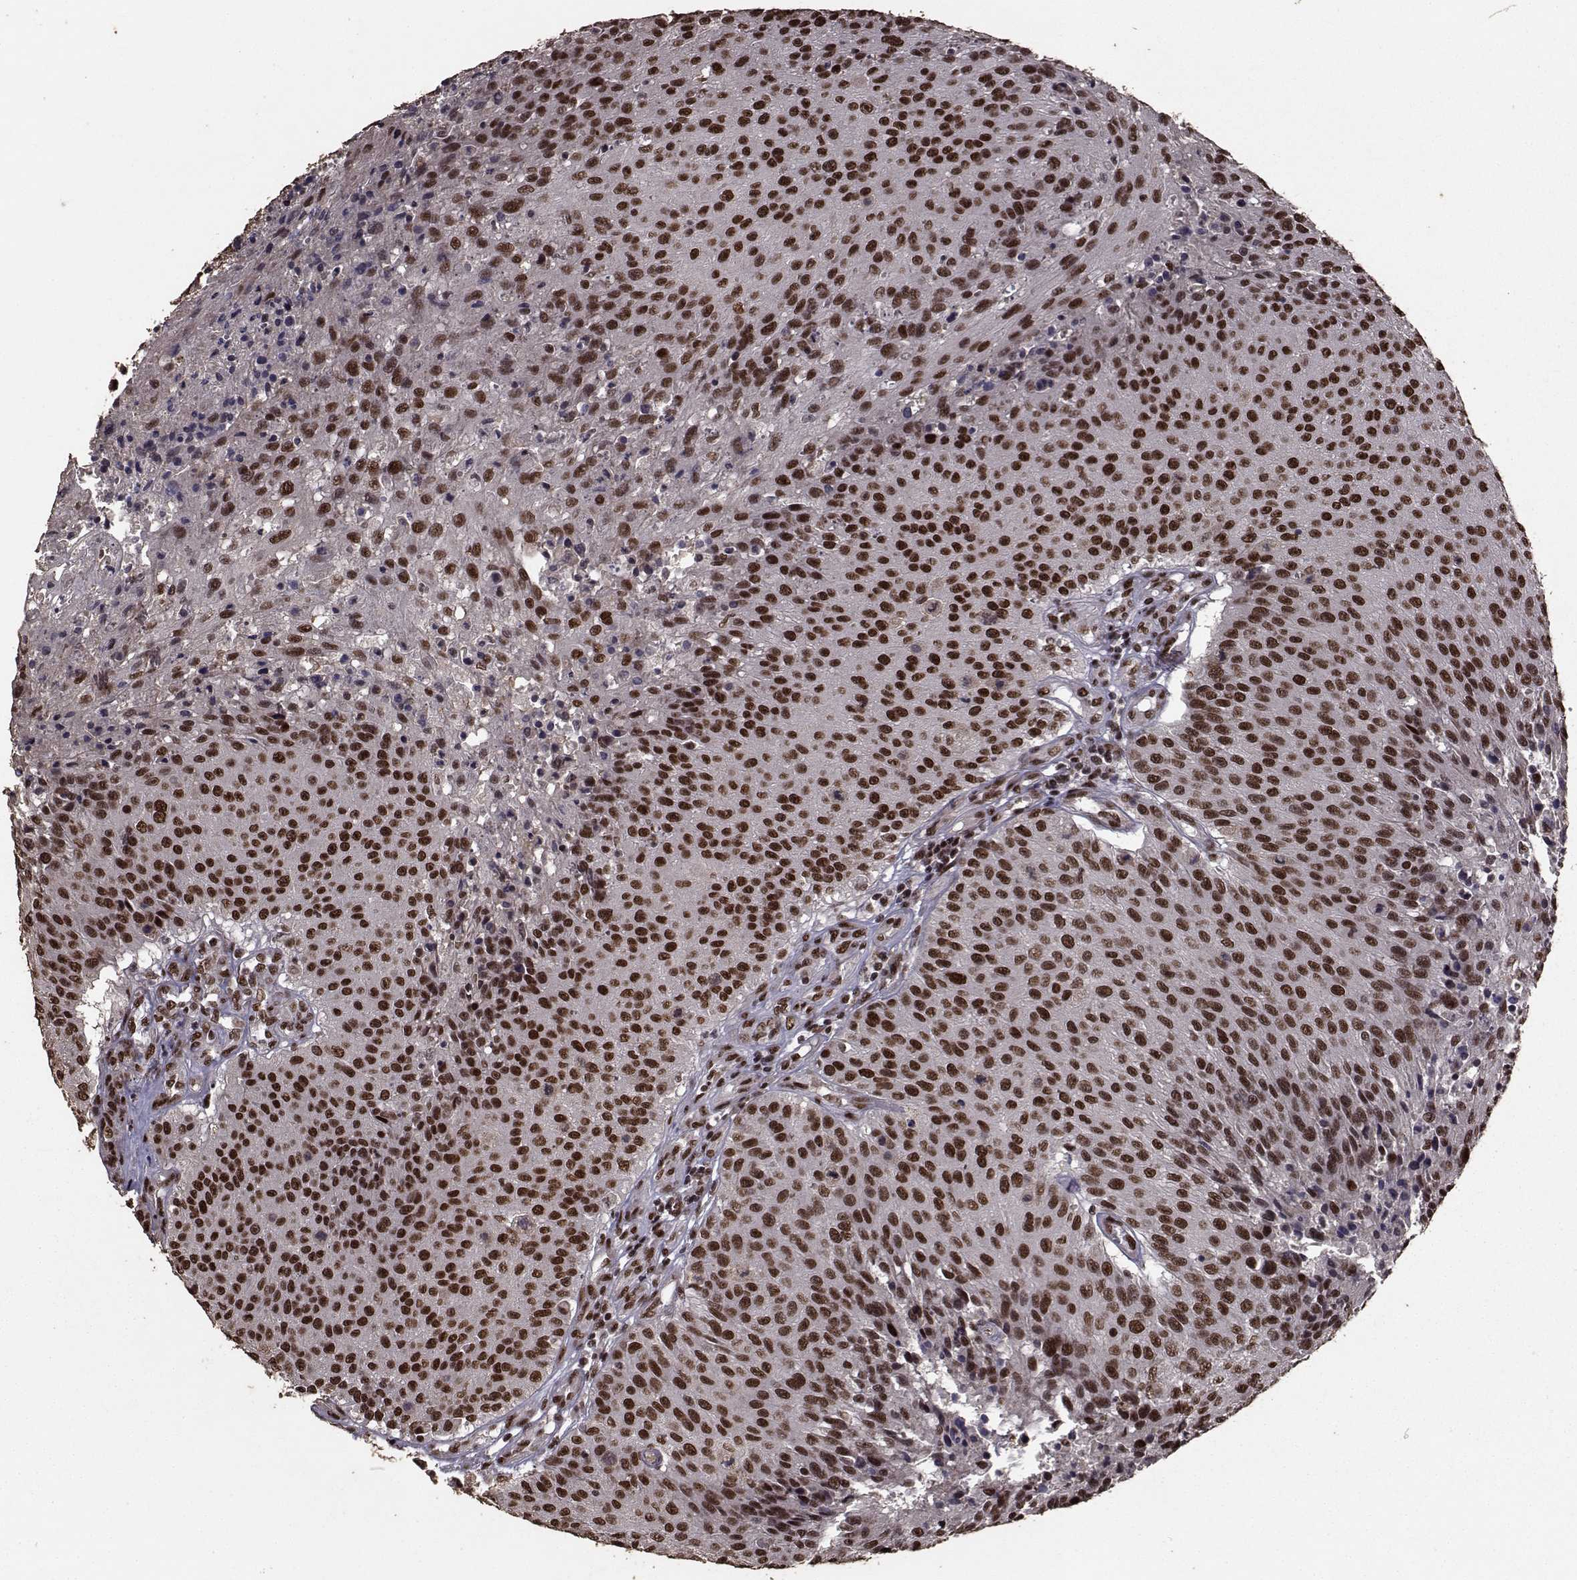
{"staining": {"intensity": "strong", "quantity": ">75%", "location": "nuclear"}, "tissue": "urothelial cancer", "cell_type": "Tumor cells", "image_type": "cancer", "snomed": [{"axis": "morphology", "description": "Urothelial carcinoma, NOS"}, {"axis": "topography", "description": "Urinary bladder"}], "caption": "Human urothelial cancer stained with a brown dye demonstrates strong nuclear positive staining in approximately >75% of tumor cells.", "gene": "SF1", "patient": {"sex": "male", "age": 55}}